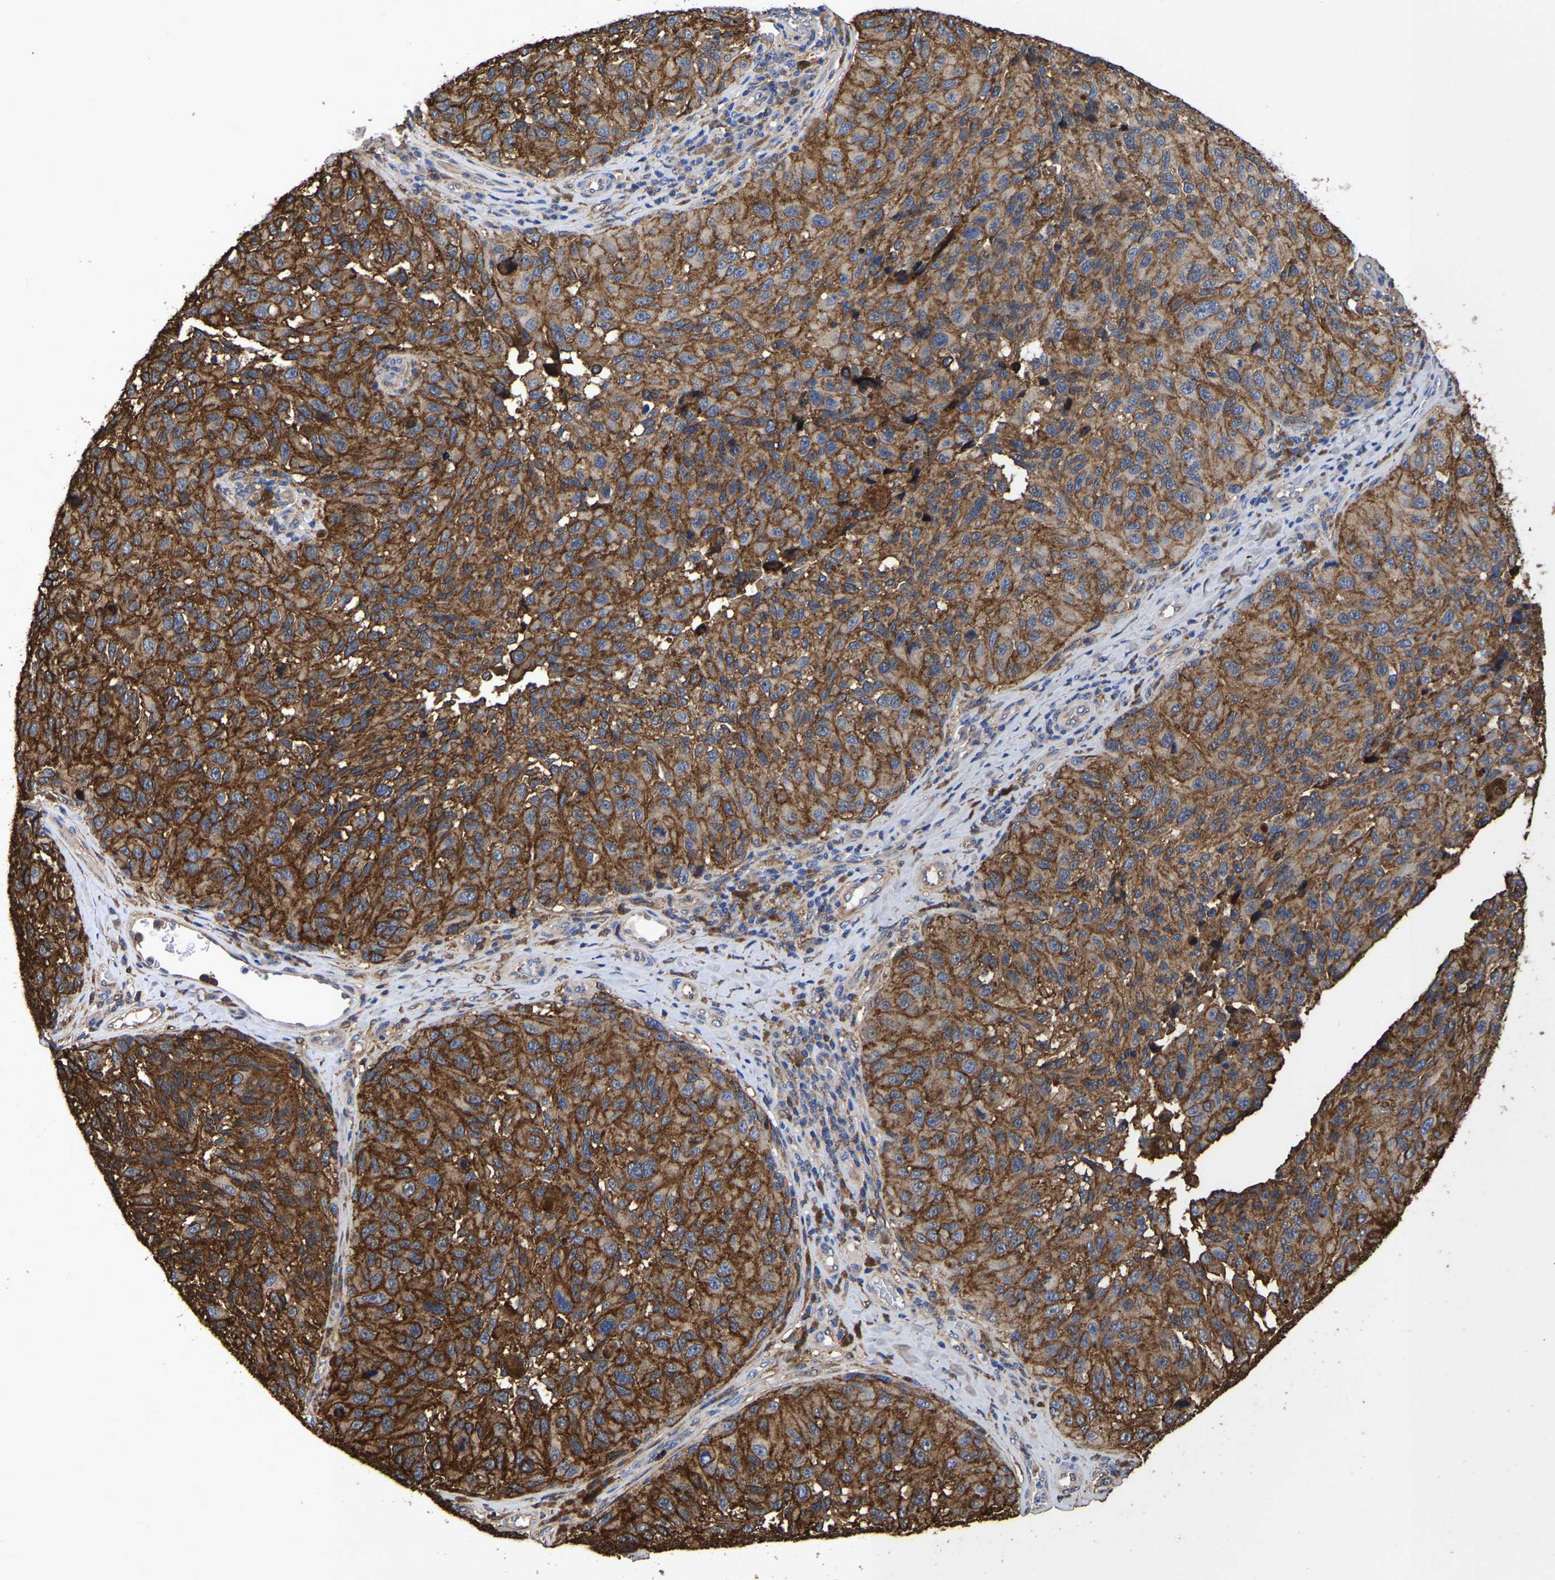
{"staining": {"intensity": "moderate", "quantity": ">75%", "location": "cytoplasmic/membranous"}, "tissue": "melanoma", "cell_type": "Tumor cells", "image_type": "cancer", "snomed": [{"axis": "morphology", "description": "Malignant melanoma, NOS"}, {"axis": "topography", "description": "Skin"}], "caption": "About >75% of tumor cells in melanoma demonstrate moderate cytoplasmic/membranous protein expression as visualized by brown immunohistochemical staining.", "gene": "LIF", "patient": {"sex": "female", "age": 73}}